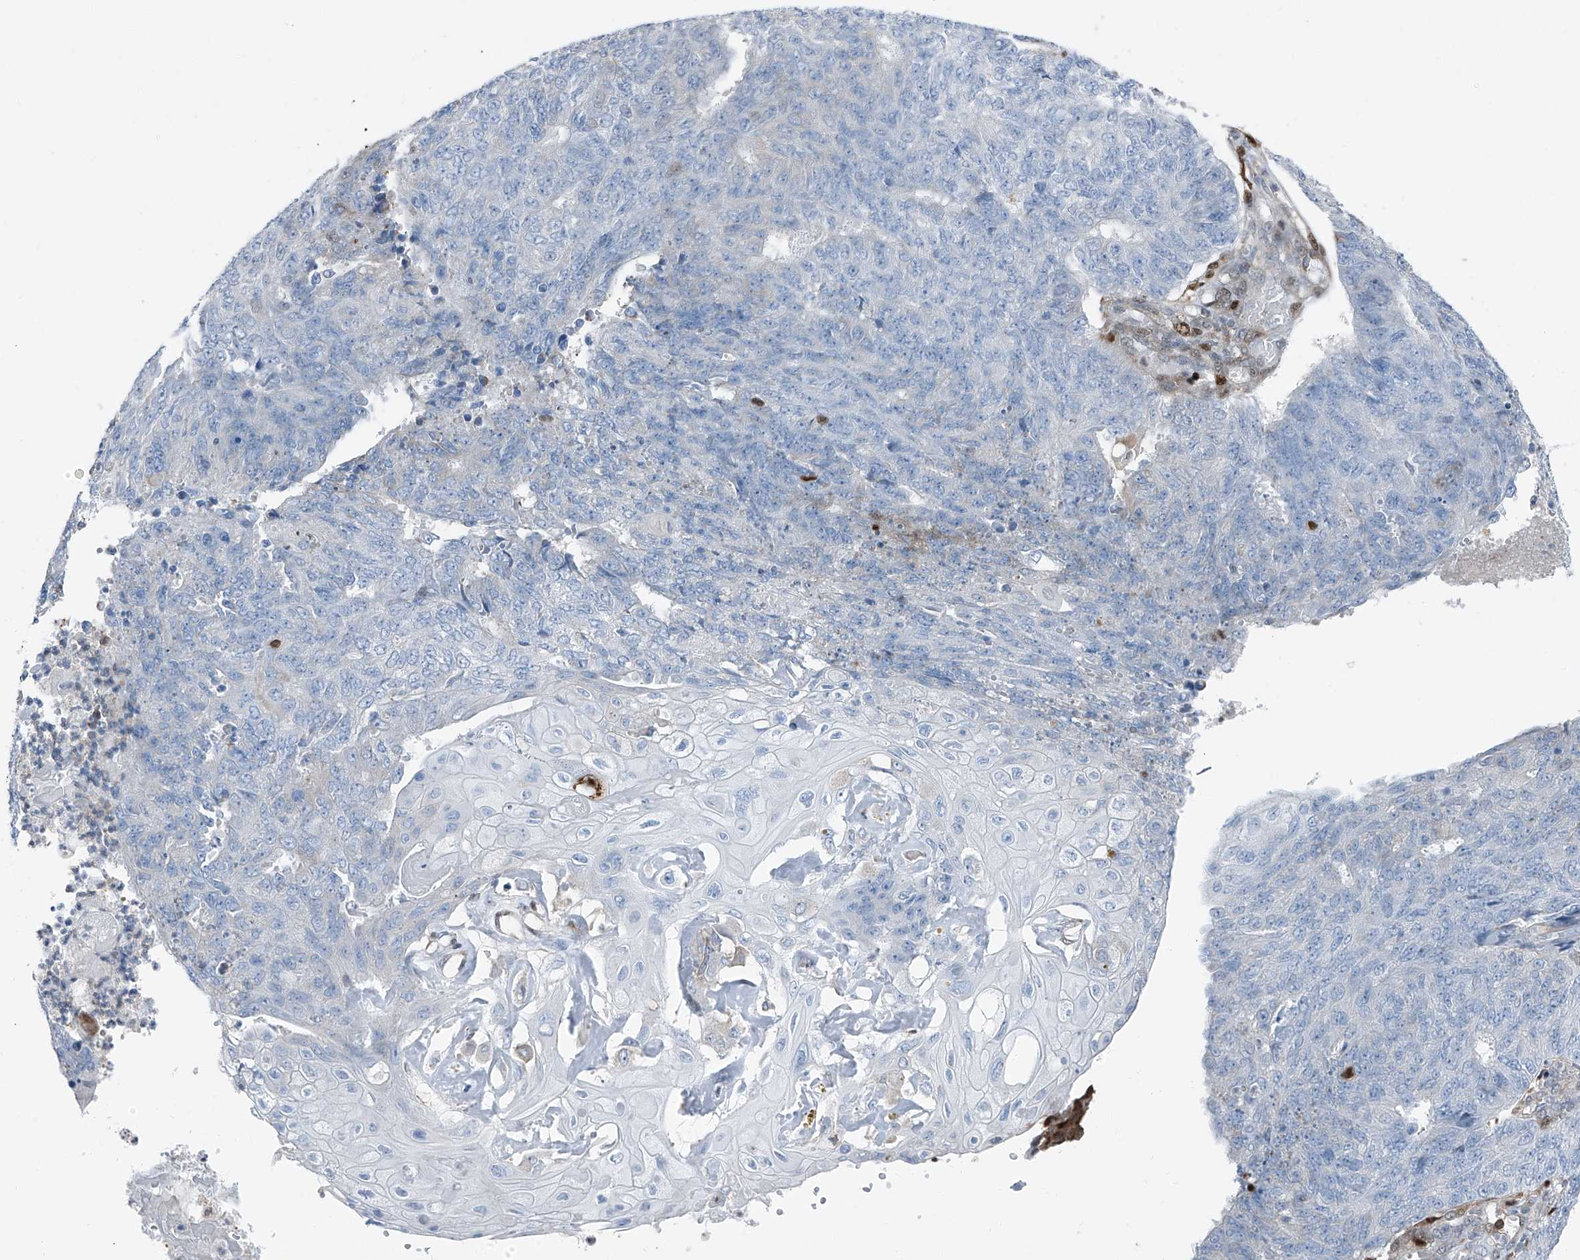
{"staining": {"intensity": "moderate", "quantity": "<25%", "location": "cytoplasmic/membranous,nuclear"}, "tissue": "endometrial cancer", "cell_type": "Tumor cells", "image_type": "cancer", "snomed": [{"axis": "morphology", "description": "Adenocarcinoma, NOS"}, {"axis": "topography", "description": "Endometrium"}], "caption": "Protein analysis of endometrial cancer (adenocarcinoma) tissue displays moderate cytoplasmic/membranous and nuclear staining in about <25% of tumor cells.", "gene": "PSMB10", "patient": {"sex": "female", "age": 32}}